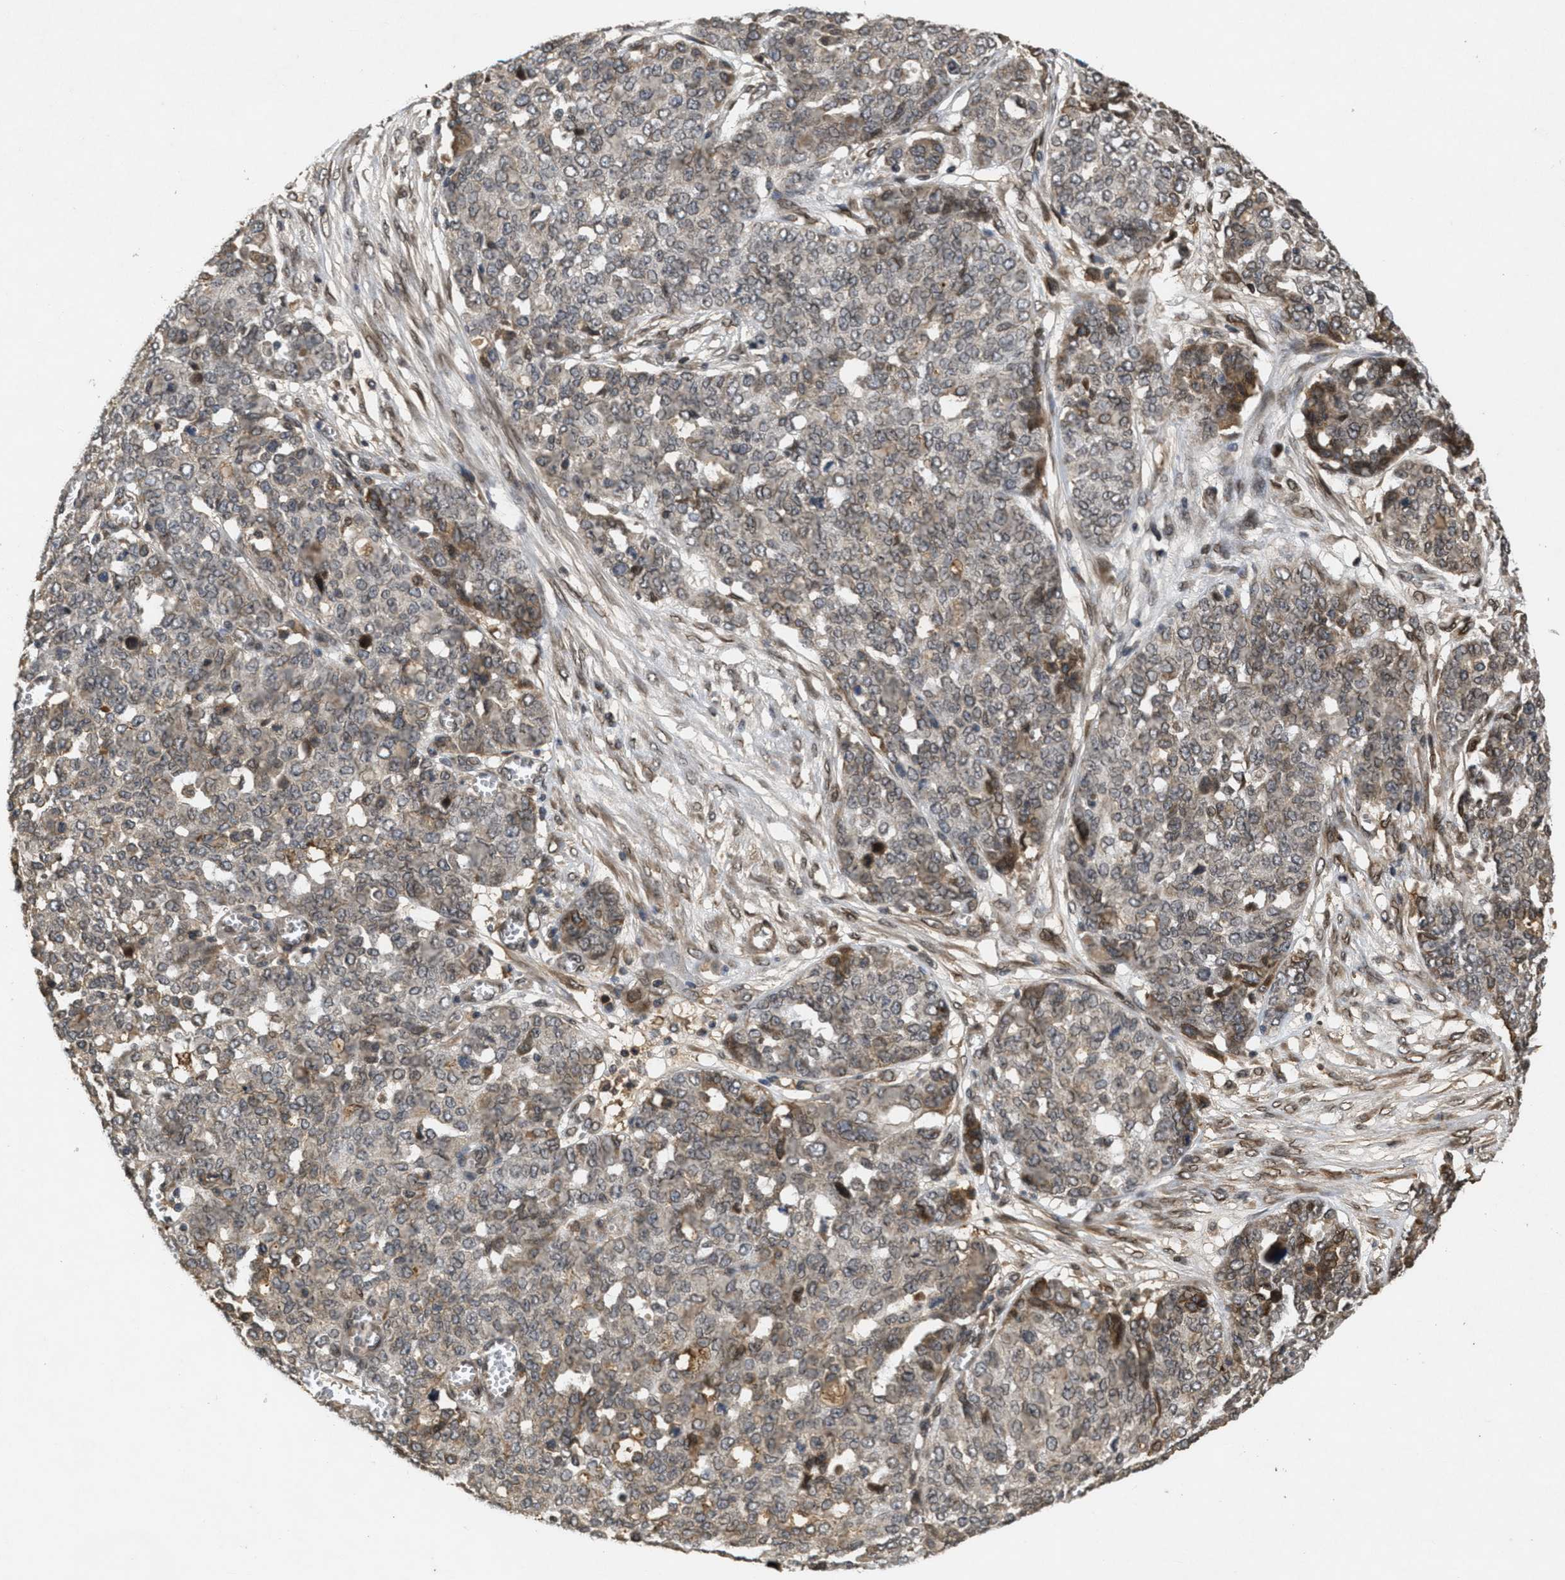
{"staining": {"intensity": "weak", "quantity": ">75%", "location": "cytoplasmic/membranous,nuclear"}, "tissue": "ovarian cancer", "cell_type": "Tumor cells", "image_type": "cancer", "snomed": [{"axis": "morphology", "description": "Cystadenocarcinoma, serous, NOS"}, {"axis": "topography", "description": "Ovary"}], "caption": "Tumor cells show low levels of weak cytoplasmic/membranous and nuclear expression in about >75% of cells in human ovarian cancer (serous cystadenocarcinoma).", "gene": "CRY1", "patient": {"sex": "female", "age": 56}}